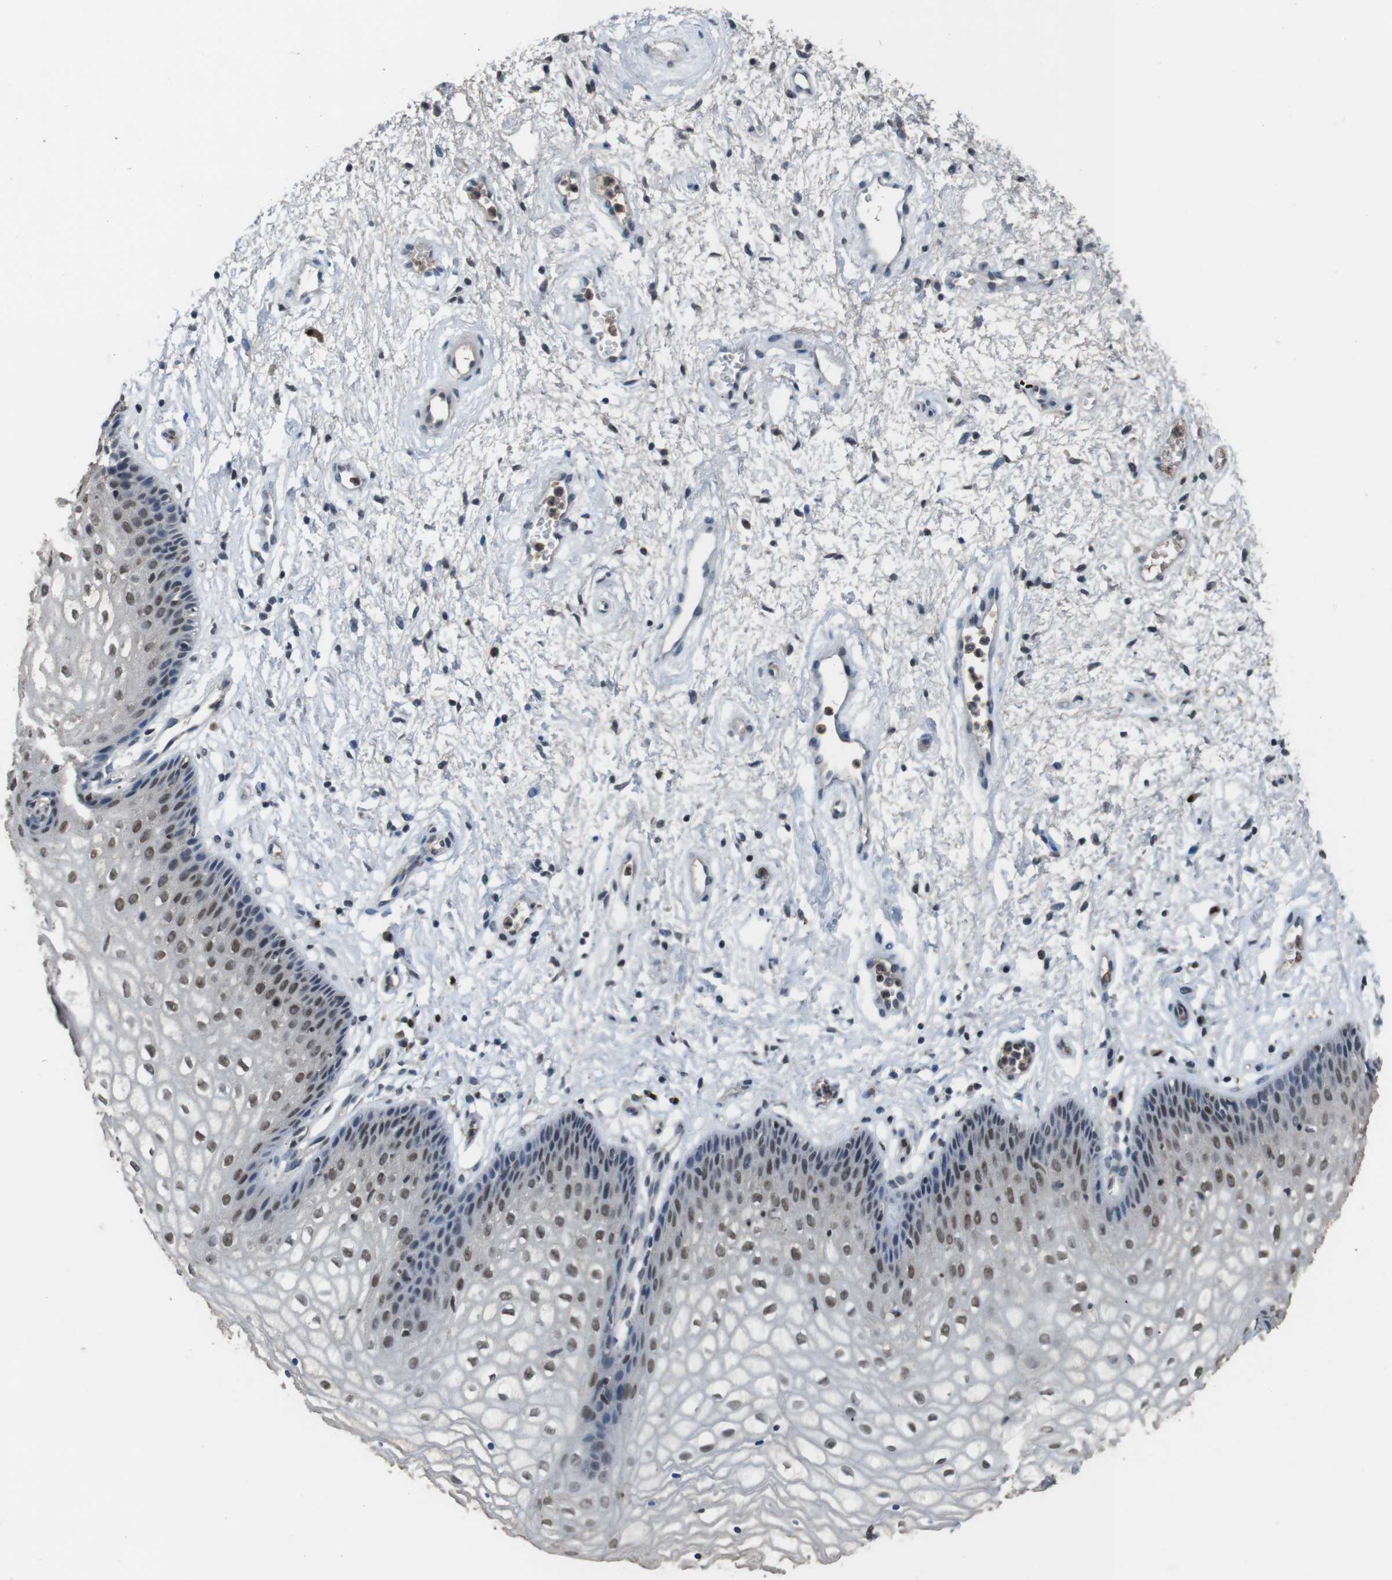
{"staining": {"intensity": "moderate", "quantity": "25%-75%", "location": "nuclear"}, "tissue": "vagina", "cell_type": "Squamous epithelial cells", "image_type": "normal", "snomed": [{"axis": "morphology", "description": "Normal tissue, NOS"}, {"axis": "topography", "description": "Vagina"}], "caption": "Benign vagina shows moderate nuclear staining in about 25%-75% of squamous epithelial cells (IHC, brightfield microscopy, high magnification)..", "gene": "SUB1", "patient": {"sex": "female", "age": 34}}